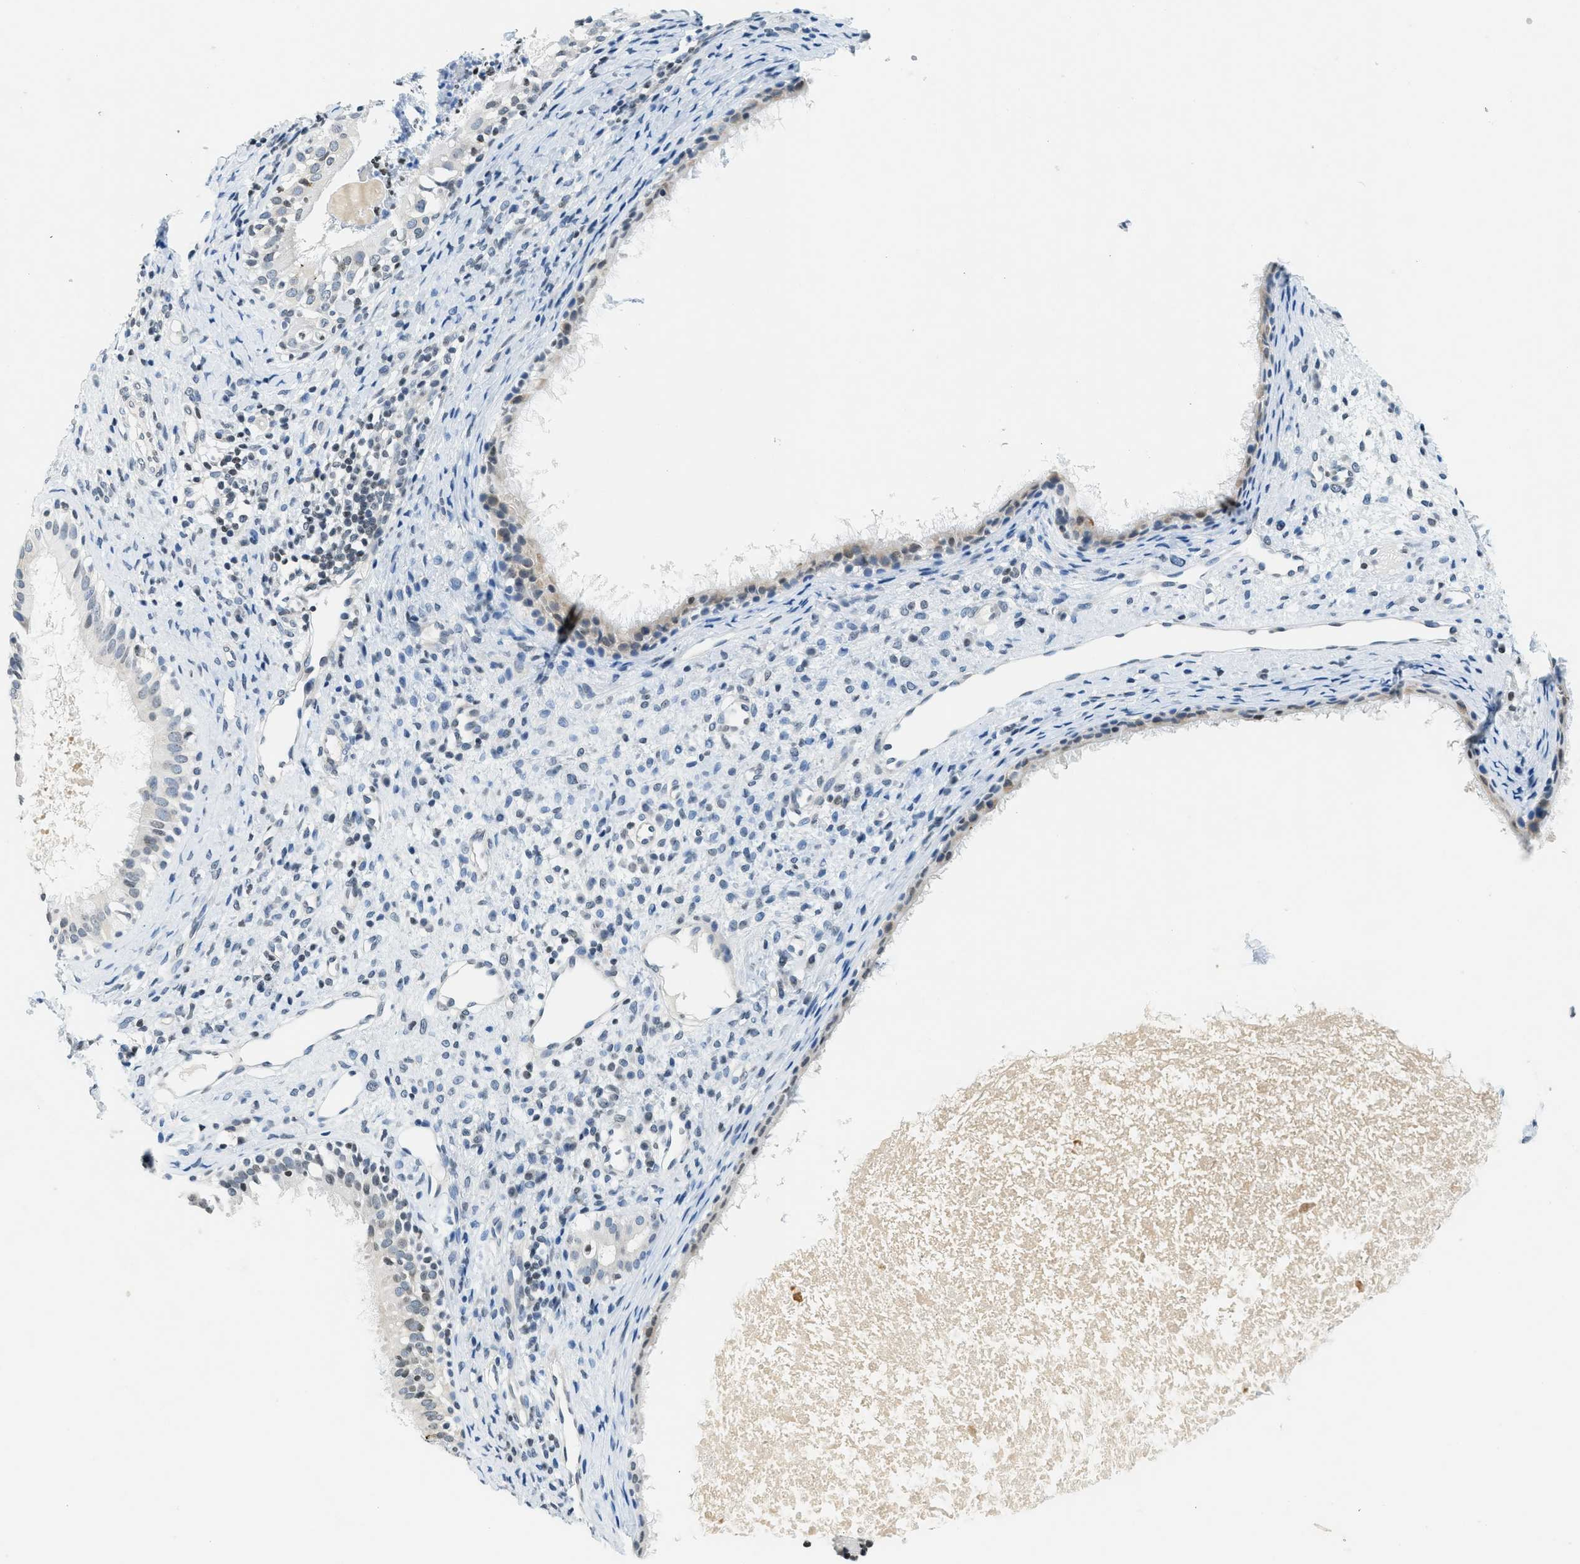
{"staining": {"intensity": "weak", "quantity": "25%-75%", "location": "cytoplasmic/membranous"}, "tissue": "nasopharynx", "cell_type": "Respiratory epithelial cells", "image_type": "normal", "snomed": [{"axis": "morphology", "description": "Normal tissue, NOS"}, {"axis": "topography", "description": "Nasopharynx"}], "caption": "DAB (3,3'-diaminobenzidine) immunohistochemical staining of benign human nasopharynx shows weak cytoplasmic/membranous protein staining in approximately 25%-75% of respiratory epithelial cells.", "gene": "UVRAG", "patient": {"sex": "male", "age": 22}}